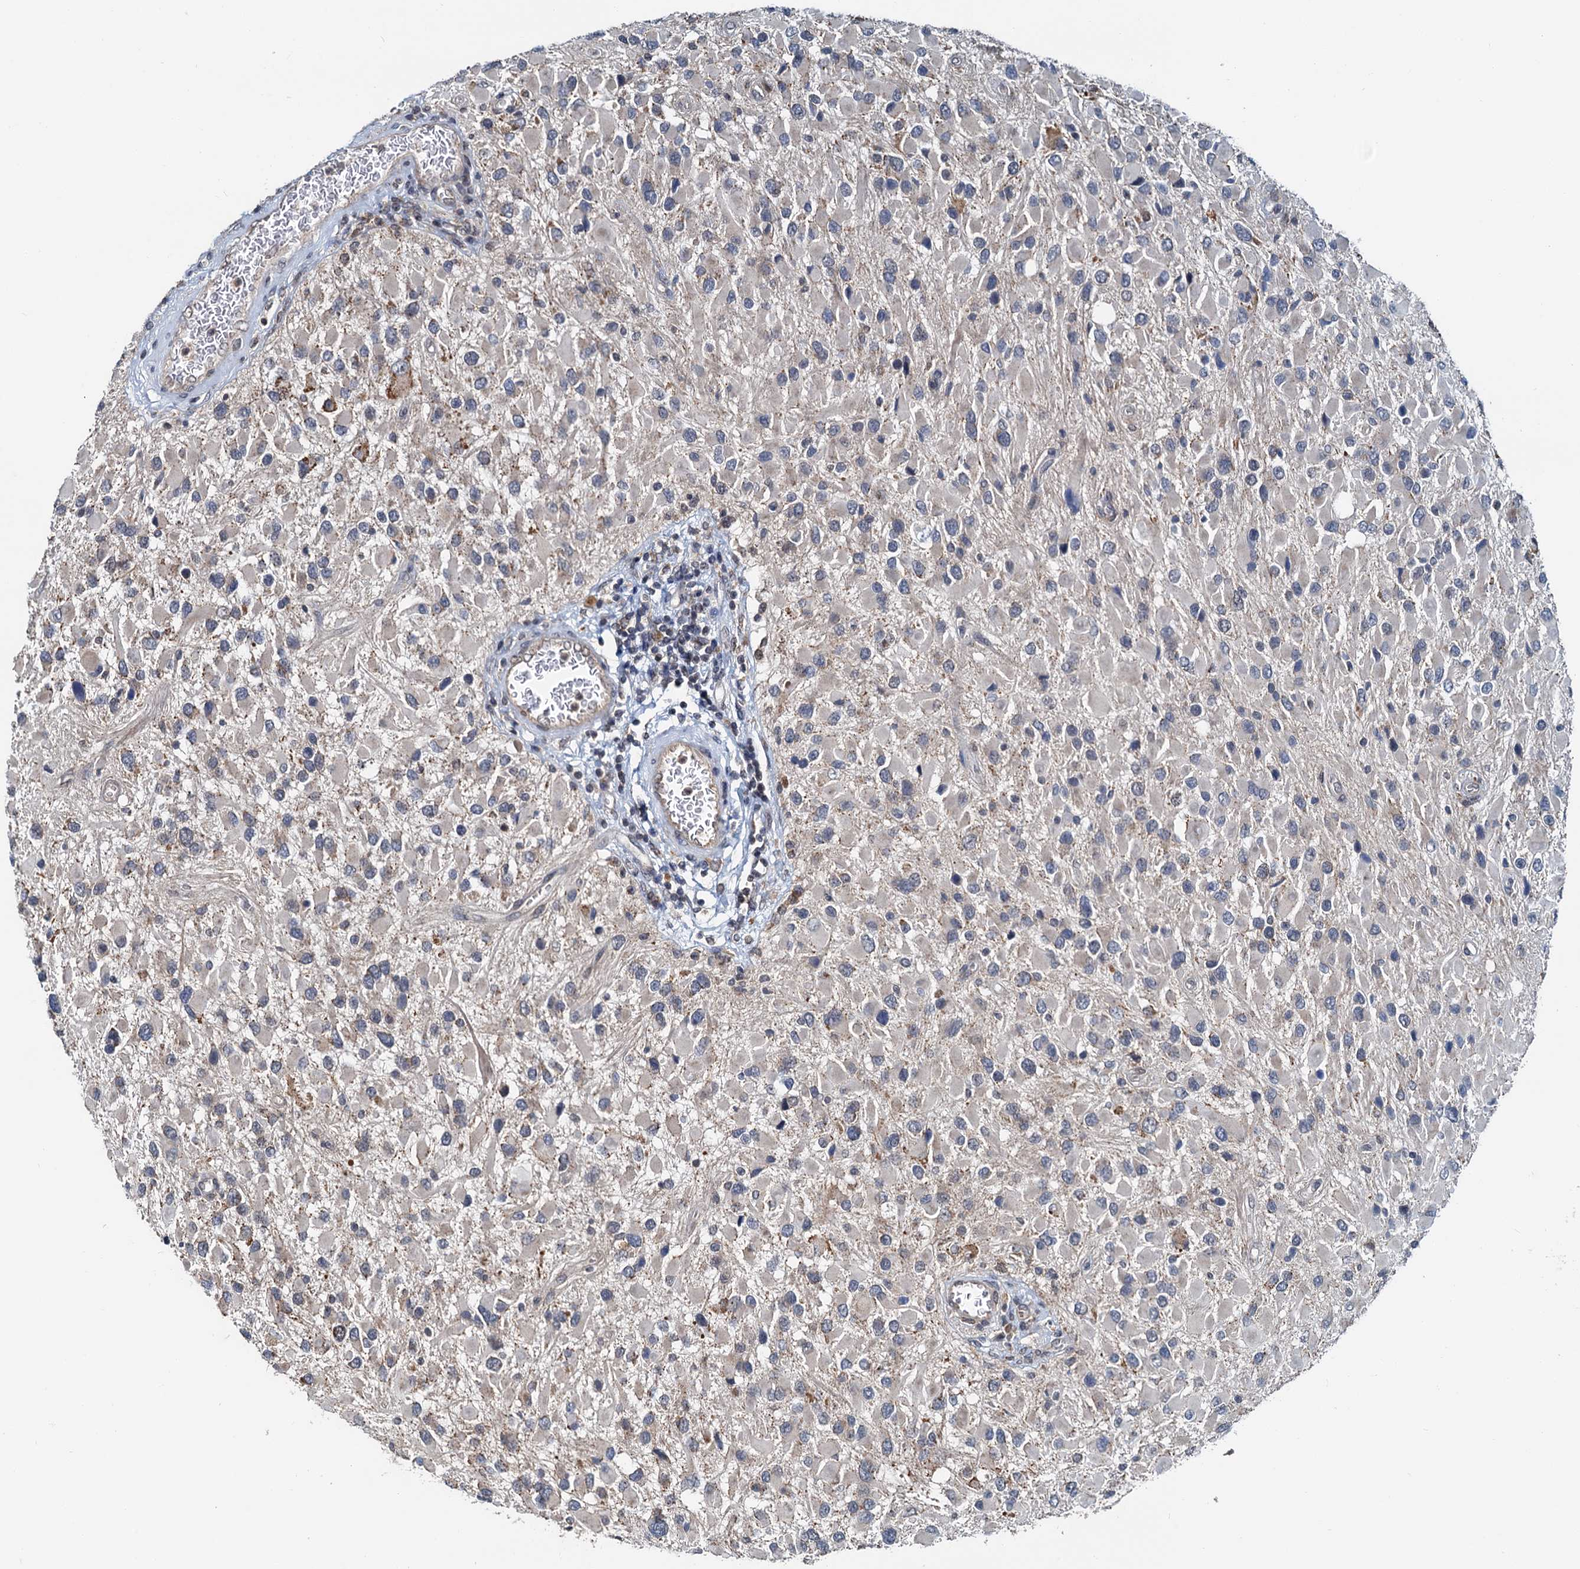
{"staining": {"intensity": "negative", "quantity": "none", "location": "none"}, "tissue": "glioma", "cell_type": "Tumor cells", "image_type": "cancer", "snomed": [{"axis": "morphology", "description": "Glioma, malignant, High grade"}, {"axis": "topography", "description": "Brain"}], "caption": "Immunohistochemistry micrograph of glioma stained for a protein (brown), which reveals no positivity in tumor cells.", "gene": "MCMBP", "patient": {"sex": "male", "age": 53}}